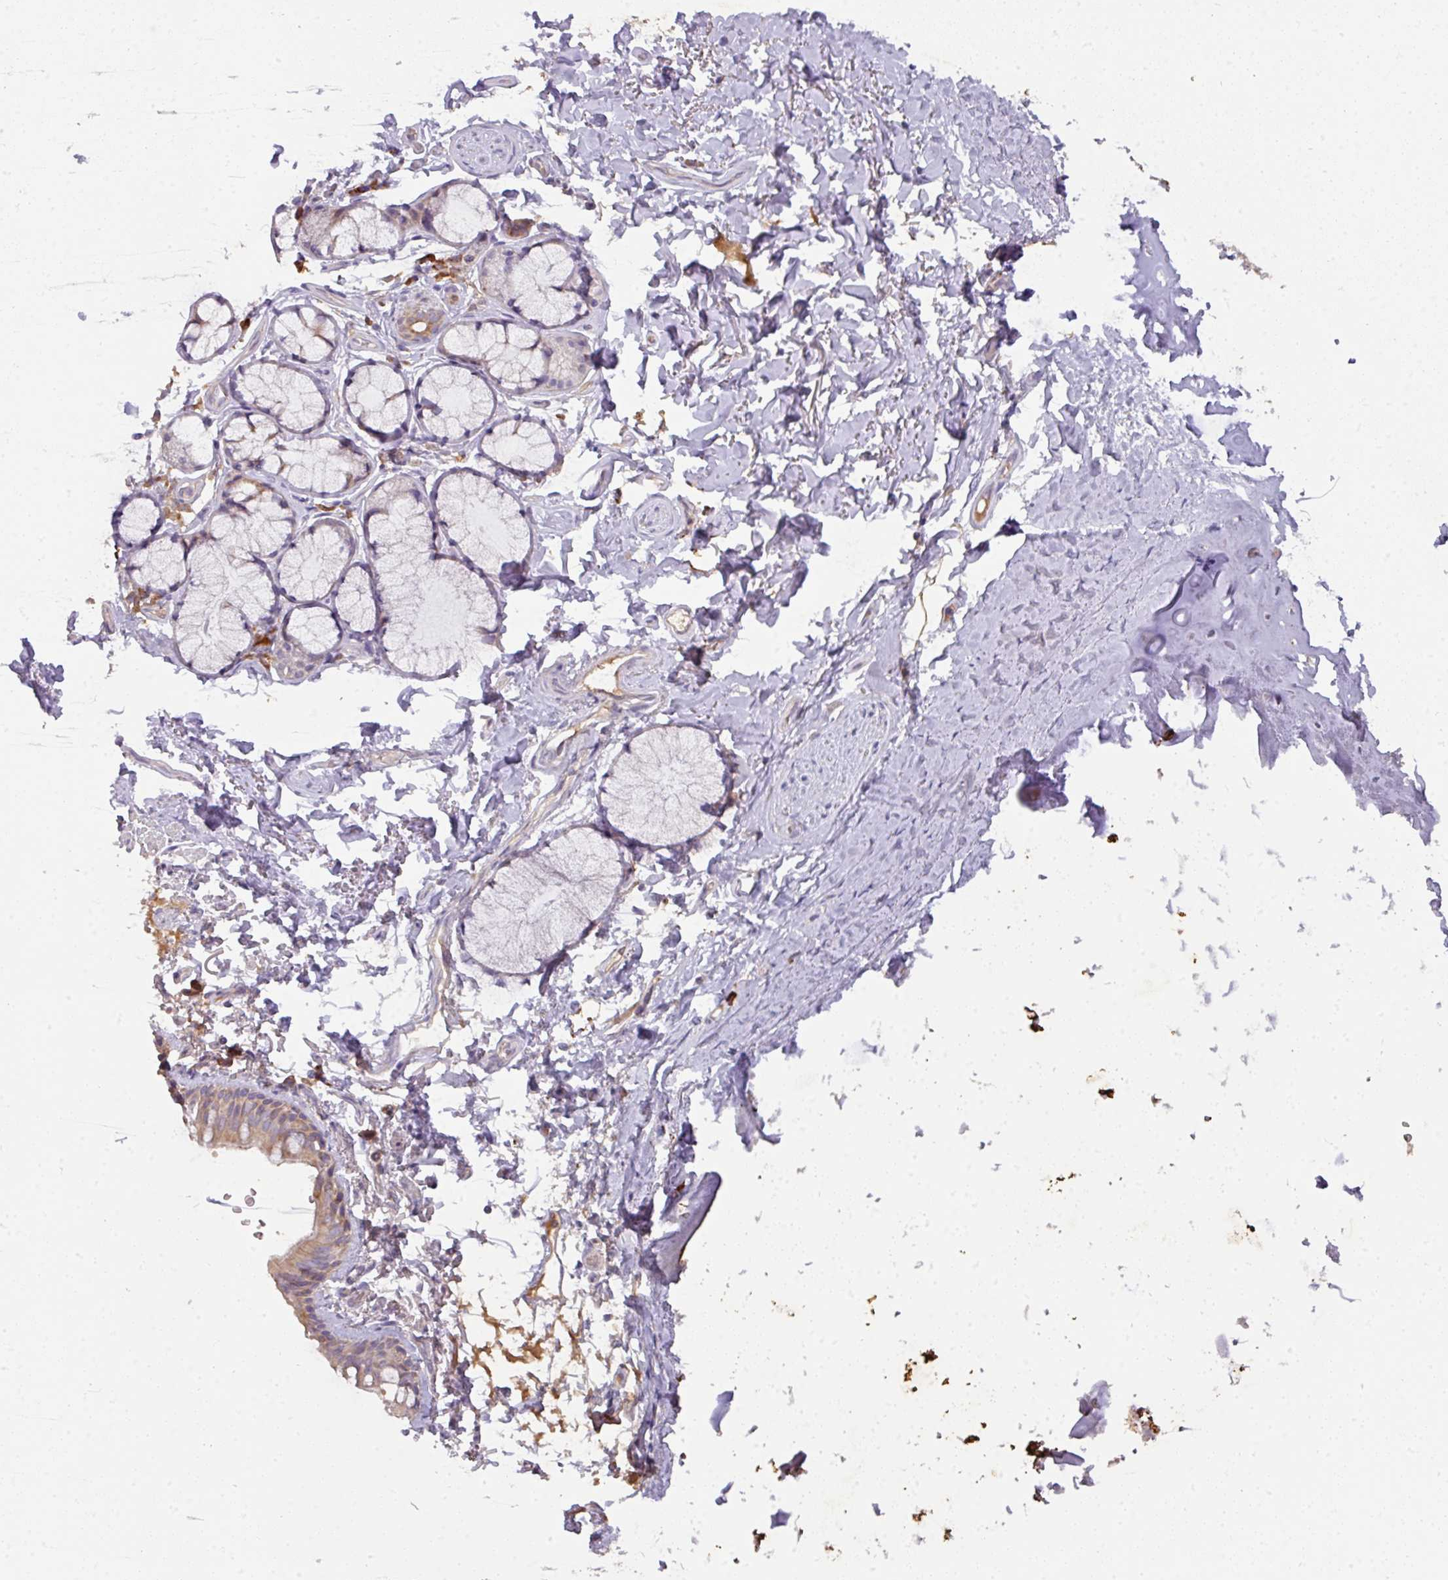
{"staining": {"intensity": "moderate", "quantity": "<25%", "location": "cytoplasmic/membranous"}, "tissue": "bronchus", "cell_type": "Respiratory epithelial cells", "image_type": "normal", "snomed": [{"axis": "morphology", "description": "Normal tissue, NOS"}, {"axis": "topography", "description": "Bronchus"}], "caption": "Normal bronchus demonstrates moderate cytoplasmic/membranous expression in about <25% of respiratory epithelial cells, visualized by immunohistochemistry.", "gene": "ZNF266", "patient": {"sex": "male", "age": 70}}